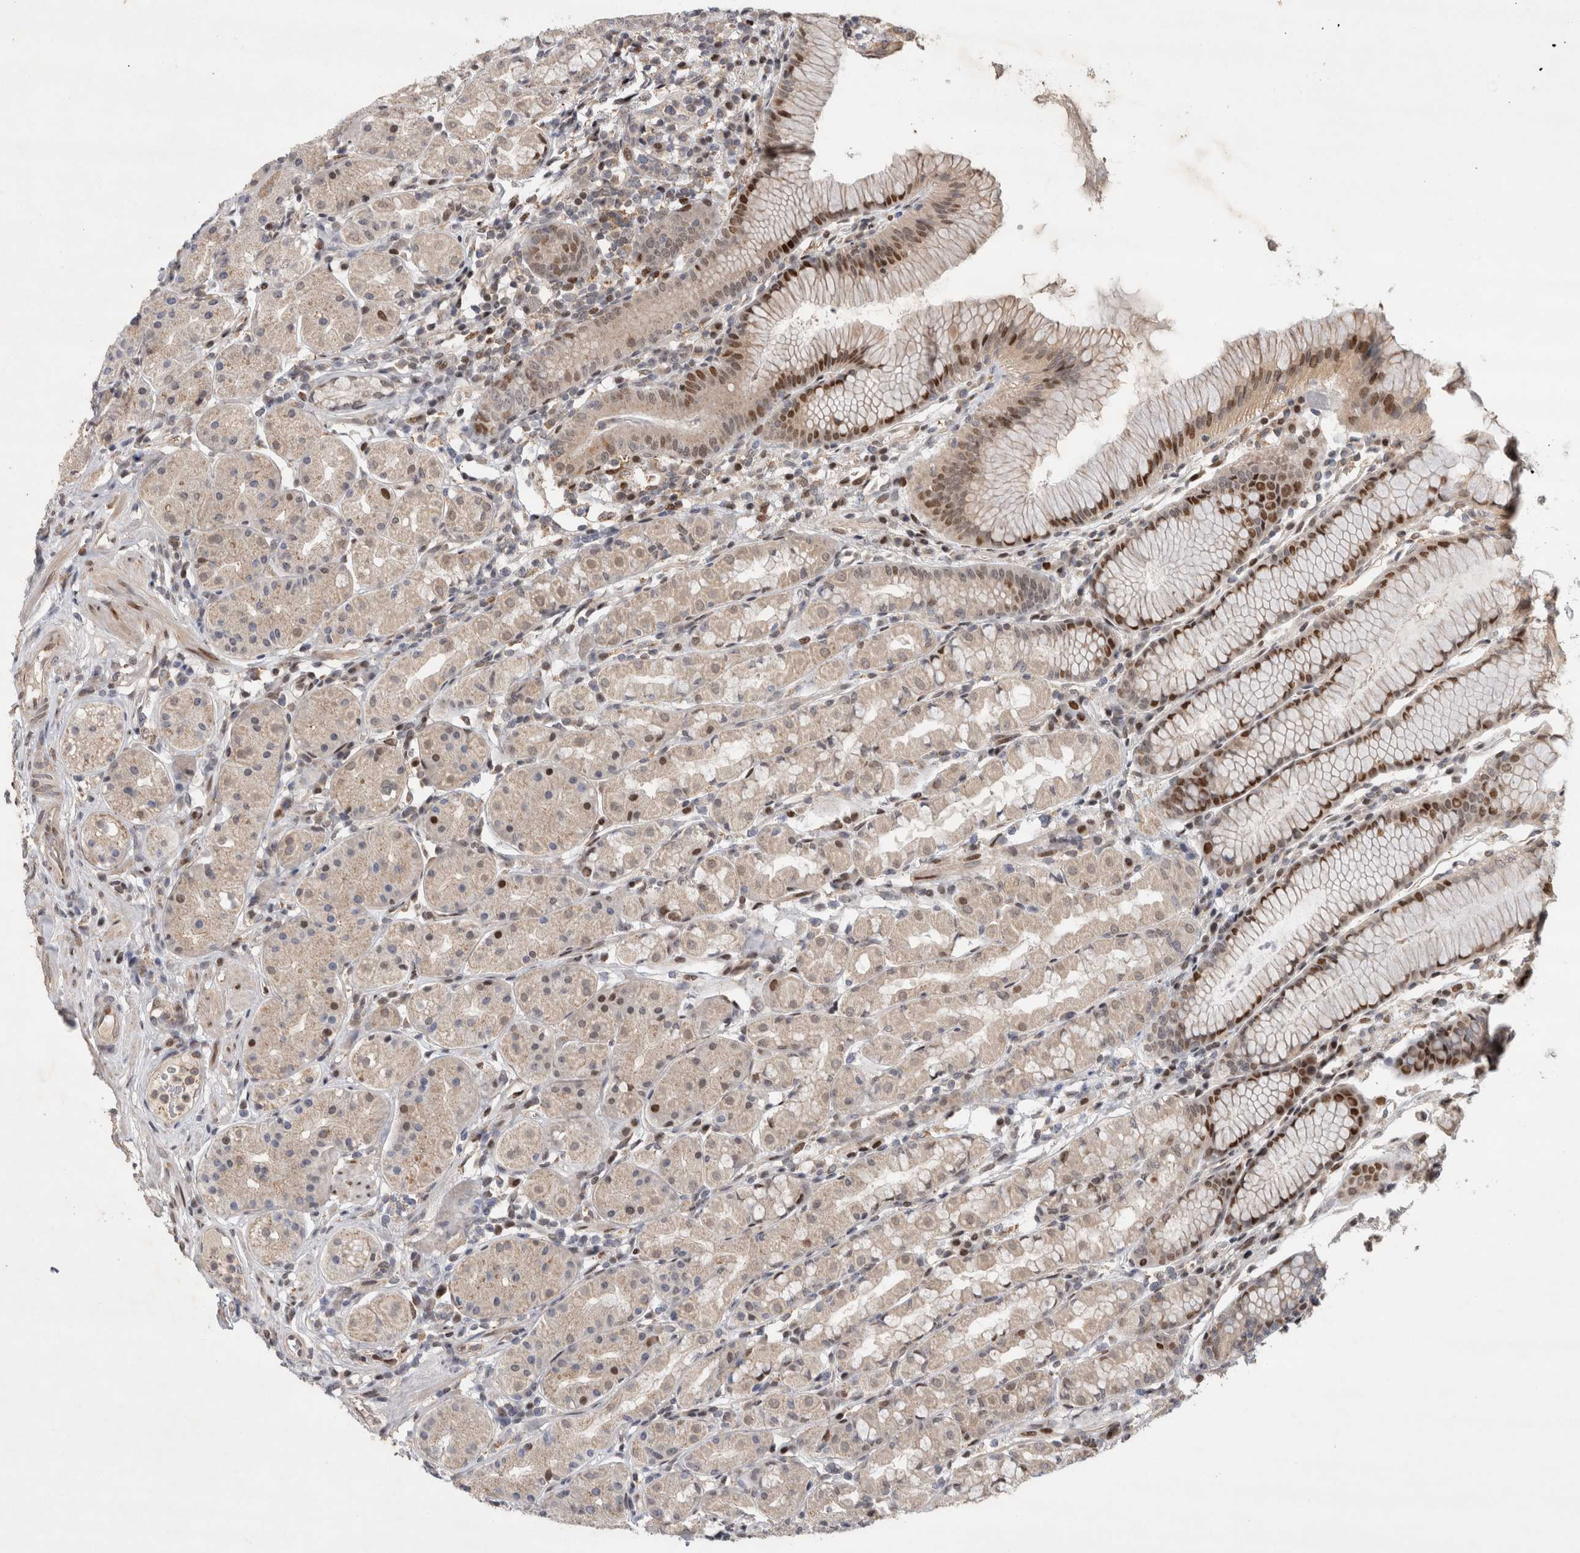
{"staining": {"intensity": "strong", "quantity": "<25%", "location": "nuclear"}, "tissue": "stomach", "cell_type": "Glandular cells", "image_type": "normal", "snomed": [{"axis": "morphology", "description": "Normal tissue, NOS"}, {"axis": "topography", "description": "Stomach, lower"}], "caption": "Stomach stained with immunohistochemistry (IHC) demonstrates strong nuclear expression in about <25% of glandular cells. The protein is shown in brown color, while the nuclei are stained blue.", "gene": "C8orf58", "patient": {"sex": "female", "age": 56}}